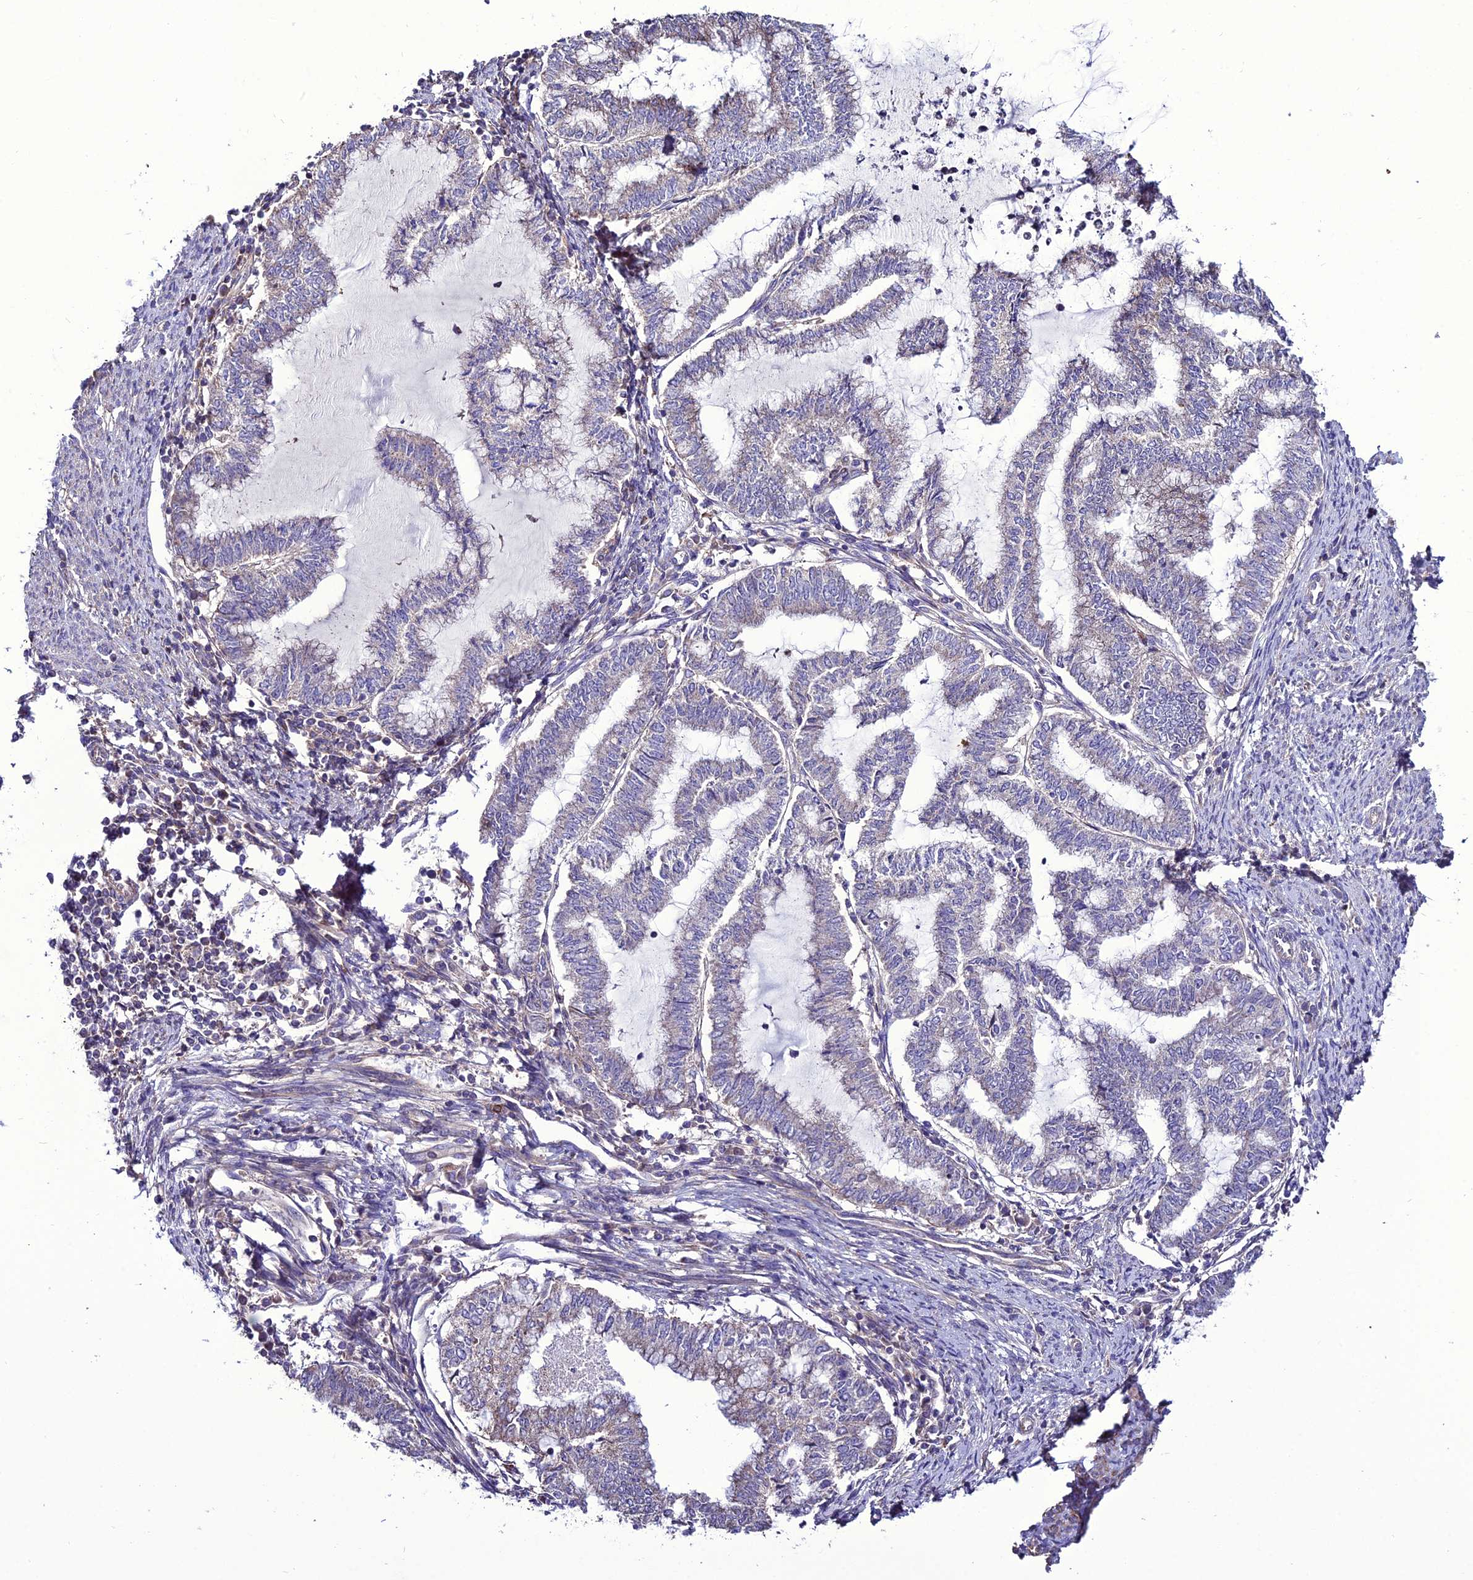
{"staining": {"intensity": "negative", "quantity": "none", "location": "none"}, "tissue": "endometrial cancer", "cell_type": "Tumor cells", "image_type": "cancer", "snomed": [{"axis": "morphology", "description": "Adenocarcinoma, NOS"}, {"axis": "topography", "description": "Endometrium"}], "caption": "DAB (3,3'-diaminobenzidine) immunohistochemical staining of human endometrial cancer displays no significant staining in tumor cells.", "gene": "PPIL3", "patient": {"sex": "female", "age": 79}}